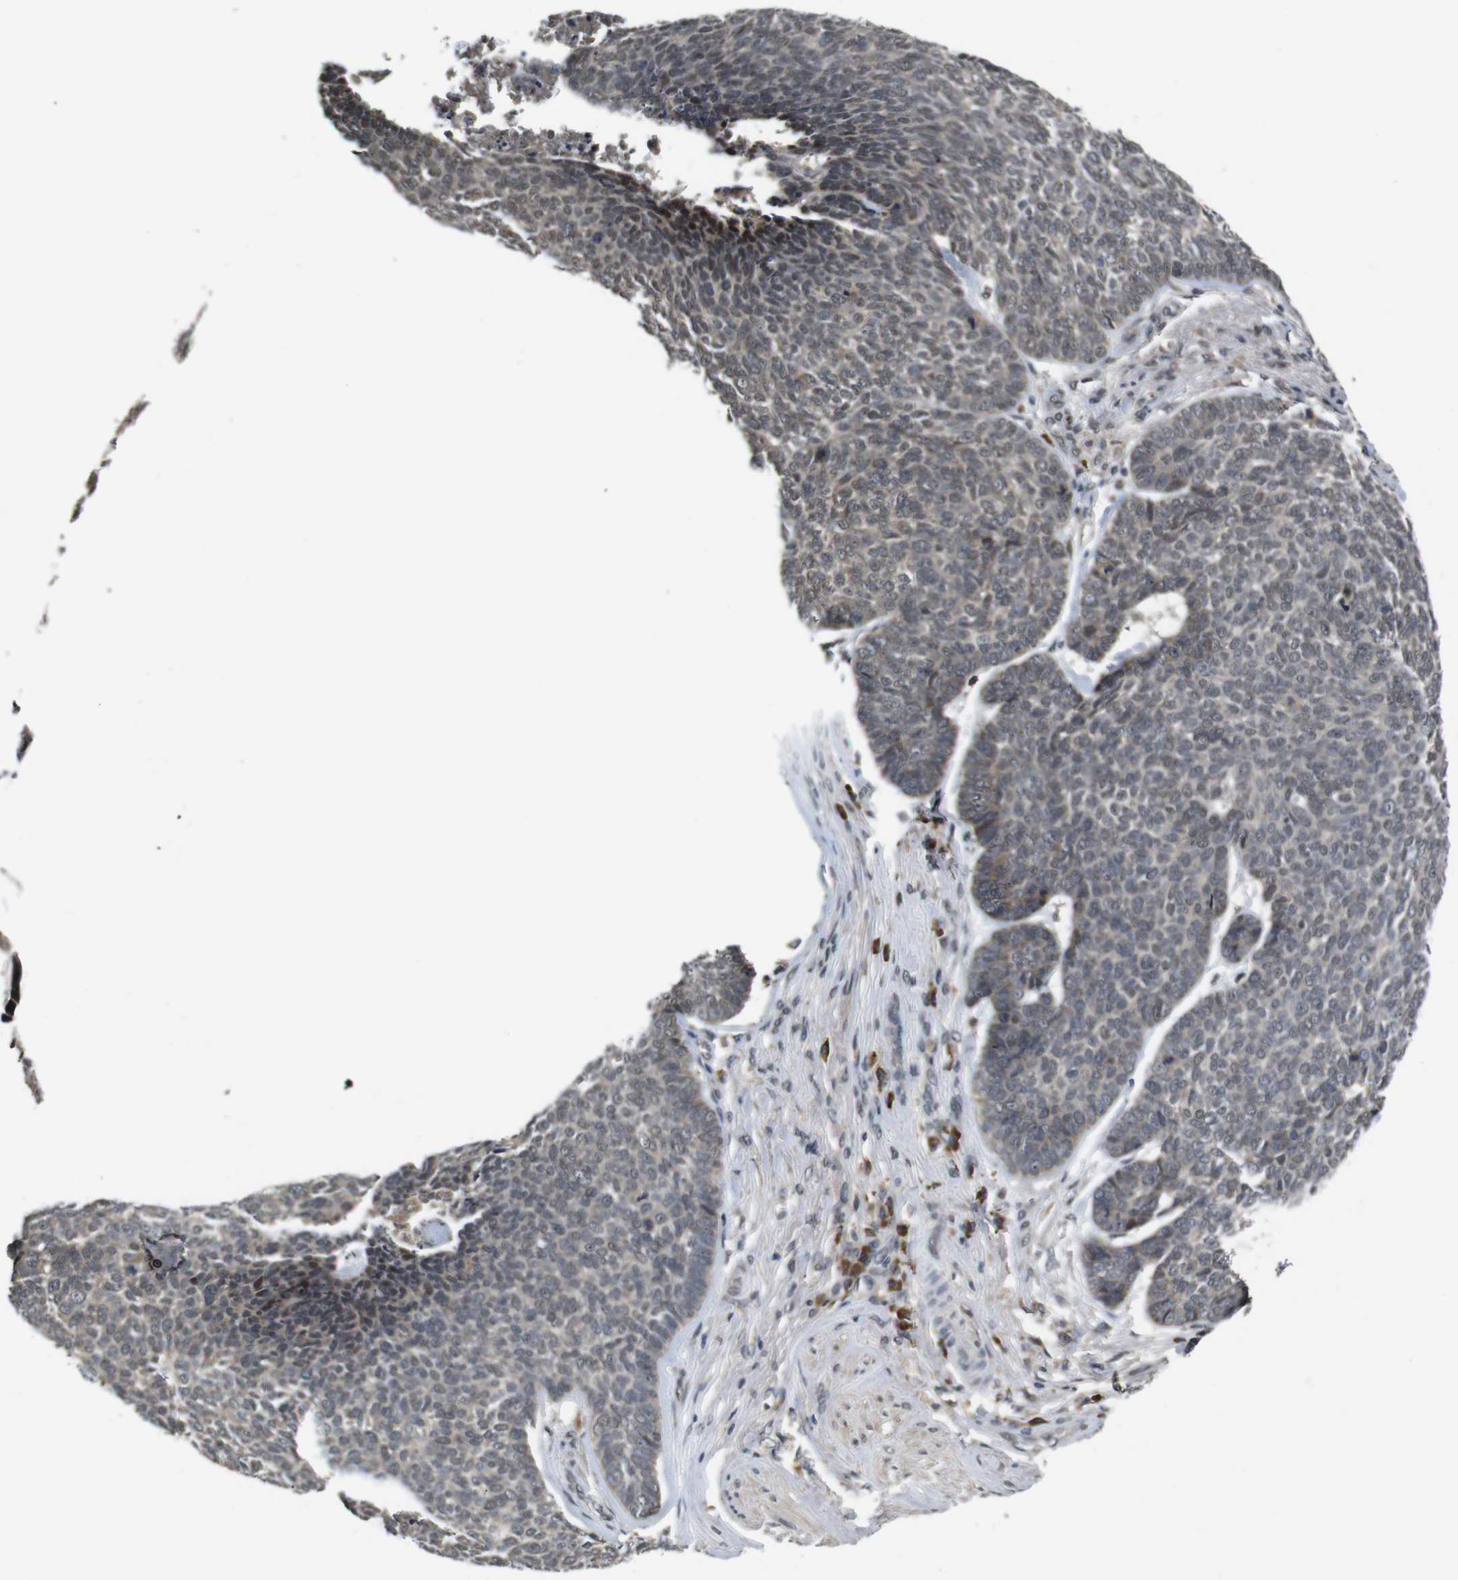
{"staining": {"intensity": "weak", "quantity": "25%-75%", "location": "cytoplasmic/membranous,nuclear"}, "tissue": "skin cancer", "cell_type": "Tumor cells", "image_type": "cancer", "snomed": [{"axis": "morphology", "description": "Basal cell carcinoma"}, {"axis": "topography", "description": "Skin"}], "caption": "Tumor cells show weak cytoplasmic/membranous and nuclear expression in approximately 25%-75% of cells in skin basal cell carcinoma.", "gene": "ZBTB46", "patient": {"sex": "male", "age": 84}}